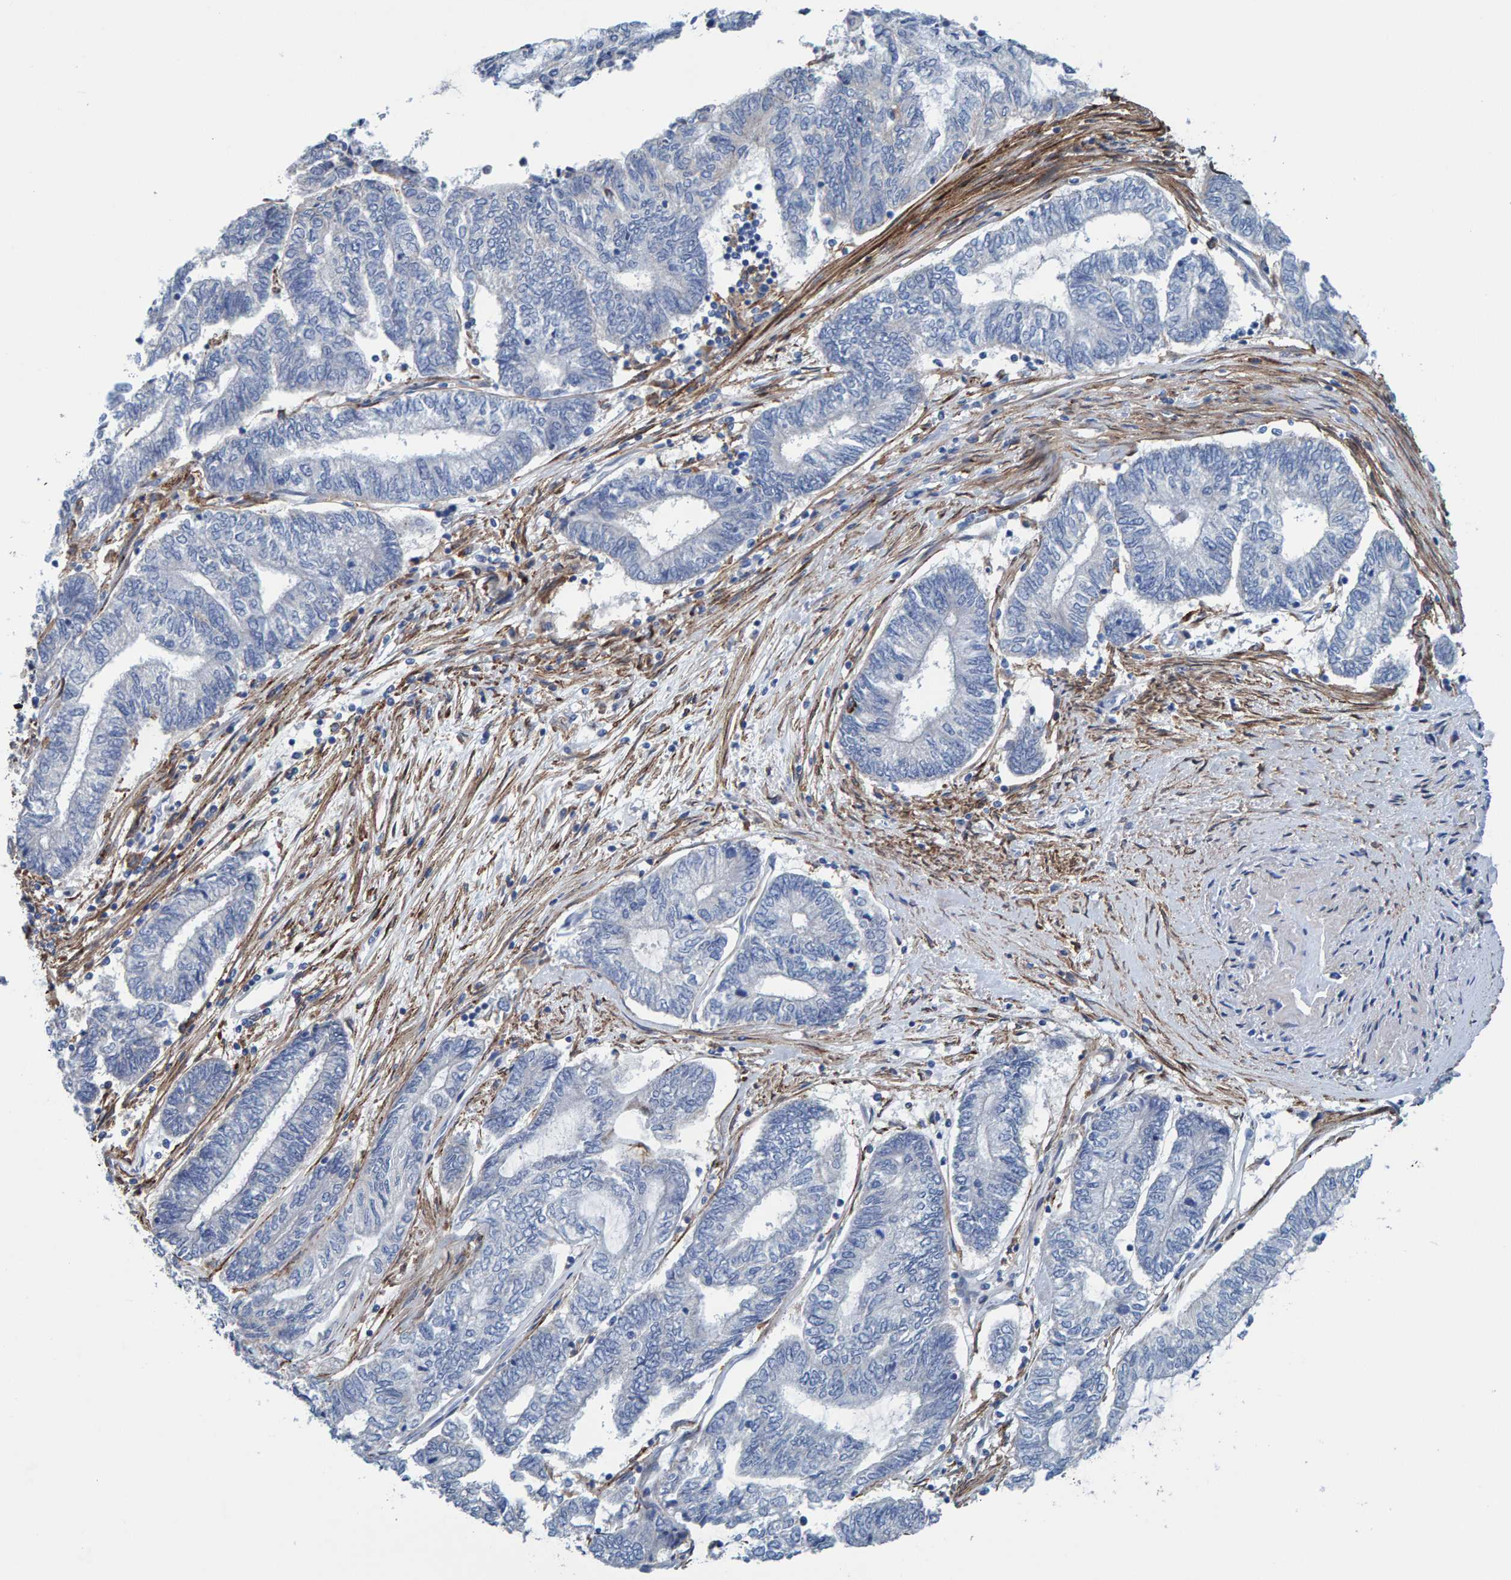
{"staining": {"intensity": "negative", "quantity": "none", "location": "none"}, "tissue": "endometrial cancer", "cell_type": "Tumor cells", "image_type": "cancer", "snomed": [{"axis": "morphology", "description": "Adenocarcinoma, NOS"}, {"axis": "topography", "description": "Uterus"}, {"axis": "topography", "description": "Endometrium"}], "caption": "Immunohistochemistry (IHC) histopathology image of endometrial adenocarcinoma stained for a protein (brown), which exhibits no positivity in tumor cells.", "gene": "LRP1", "patient": {"sex": "female", "age": 70}}